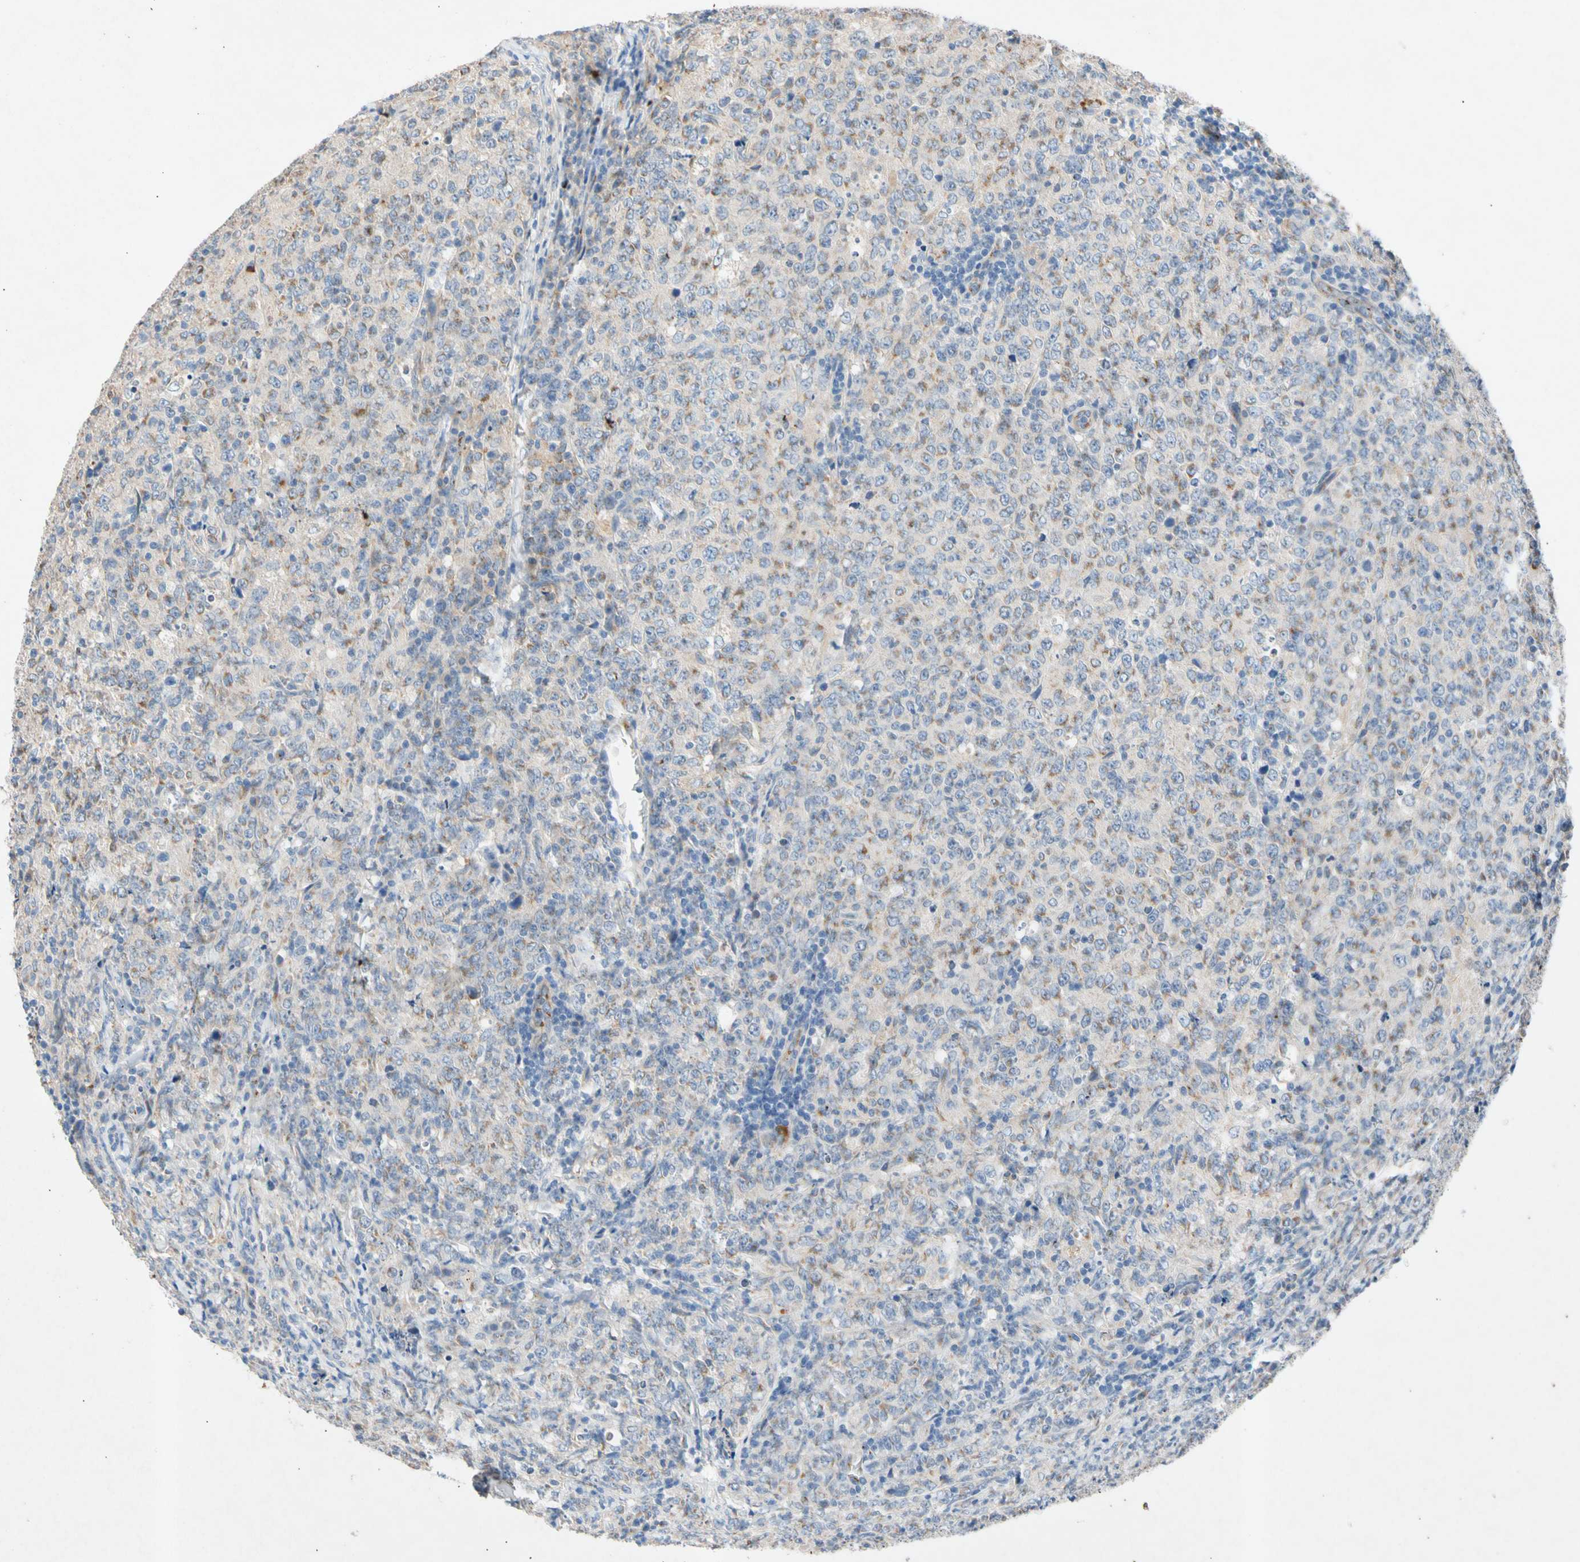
{"staining": {"intensity": "moderate", "quantity": "25%-75%", "location": "cytoplasmic/membranous"}, "tissue": "lymphoma", "cell_type": "Tumor cells", "image_type": "cancer", "snomed": [{"axis": "morphology", "description": "Malignant lymphoma, non-Hodgkin's type, High grade"}, {"axis": "topography", "description": "Tonsil"}], "caption": "Immunohistochemical staining of lymphoma shows medium levels of moderate cytoplasmic/membranous staining in approximately 25%-75% of tumor cells.", "gene": "GASK1B", "patient": {"sex": "female", "age": 36}}